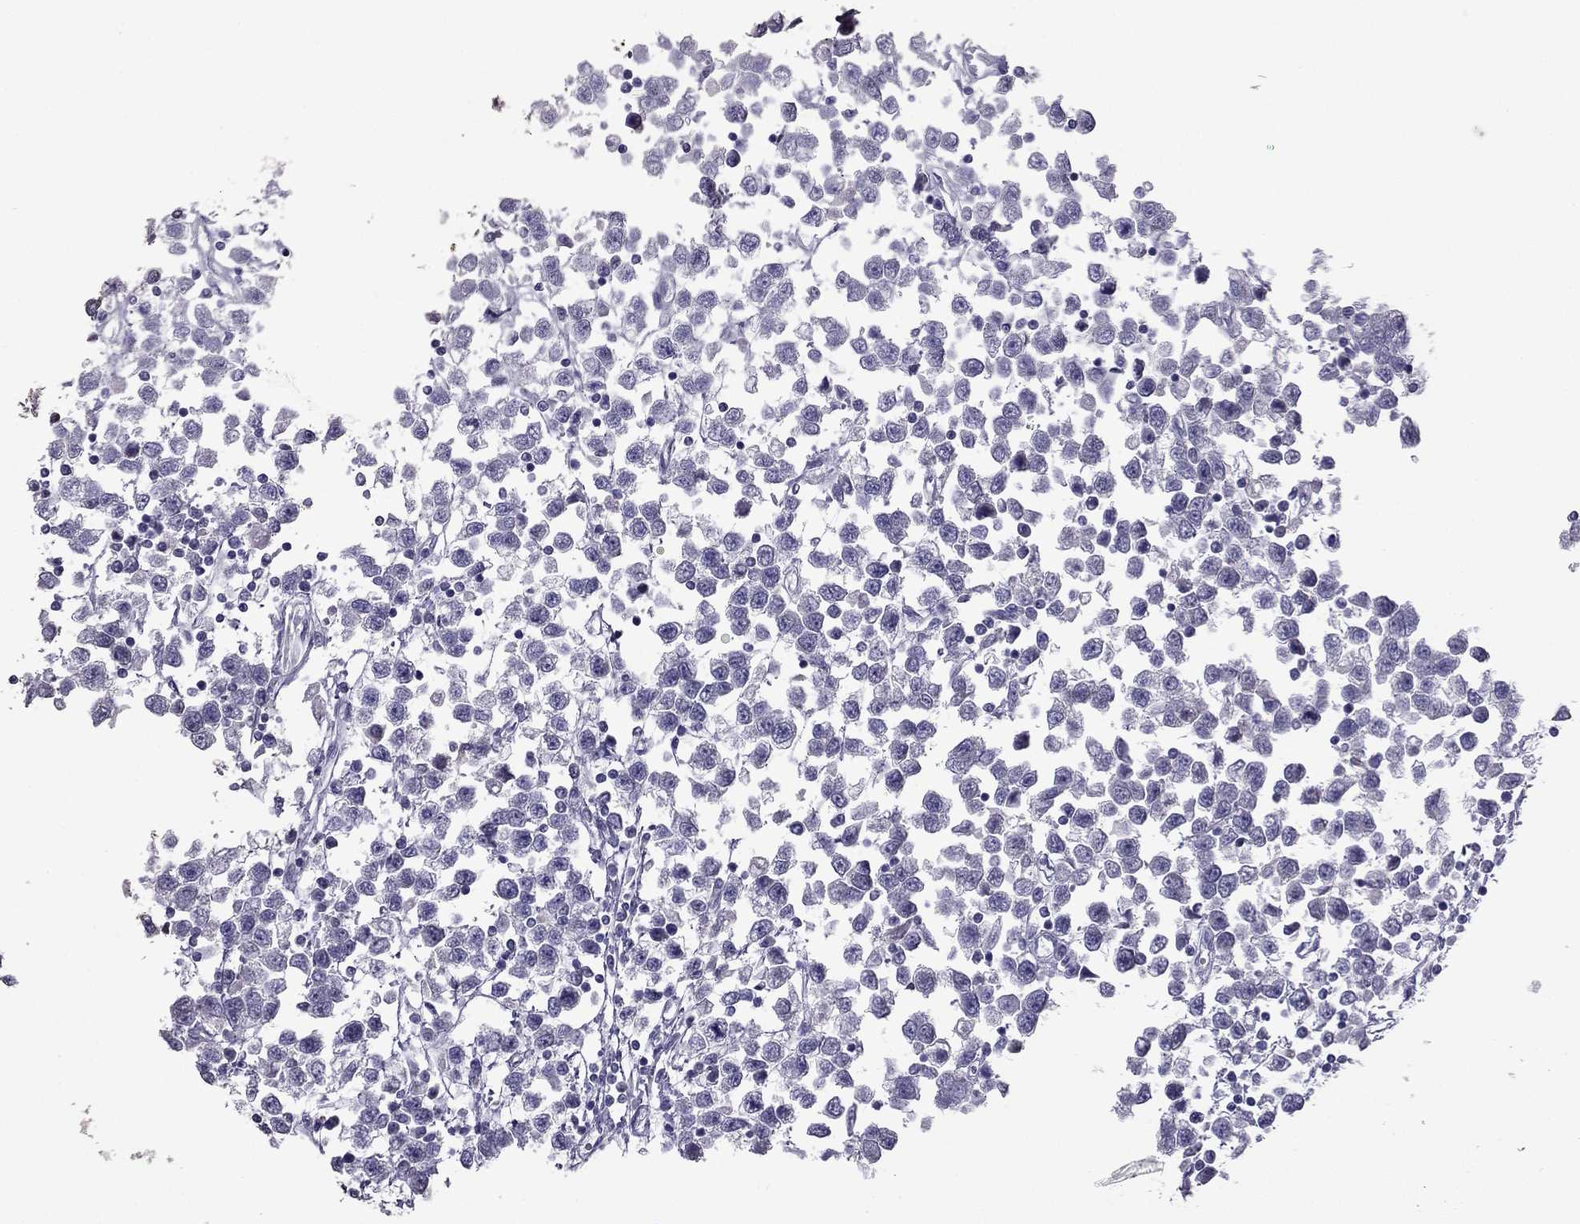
{"staining": {"intensity": "negative", "quantity": "none", "location": "none"}, "tissue": "testis cancer", "cell_type": "Tumor cells", "image_type": "cancer", "snomed": [{"axis": "morphology", "description": "Seminoma, NOS"}, {"axis": "topography", "description": "Testis"}], "caption": "DAB (3,3'-diaminobenzidine) immunohistochemical staining of human testis seminoma displays no significant staining in tumor cells. (DAB (3,3'-diaminobenzidine) immunohistochemistry with hematoxylin counter stain).", "gene": "RGS8", "patient": {"sex": "male", "age": 34}}